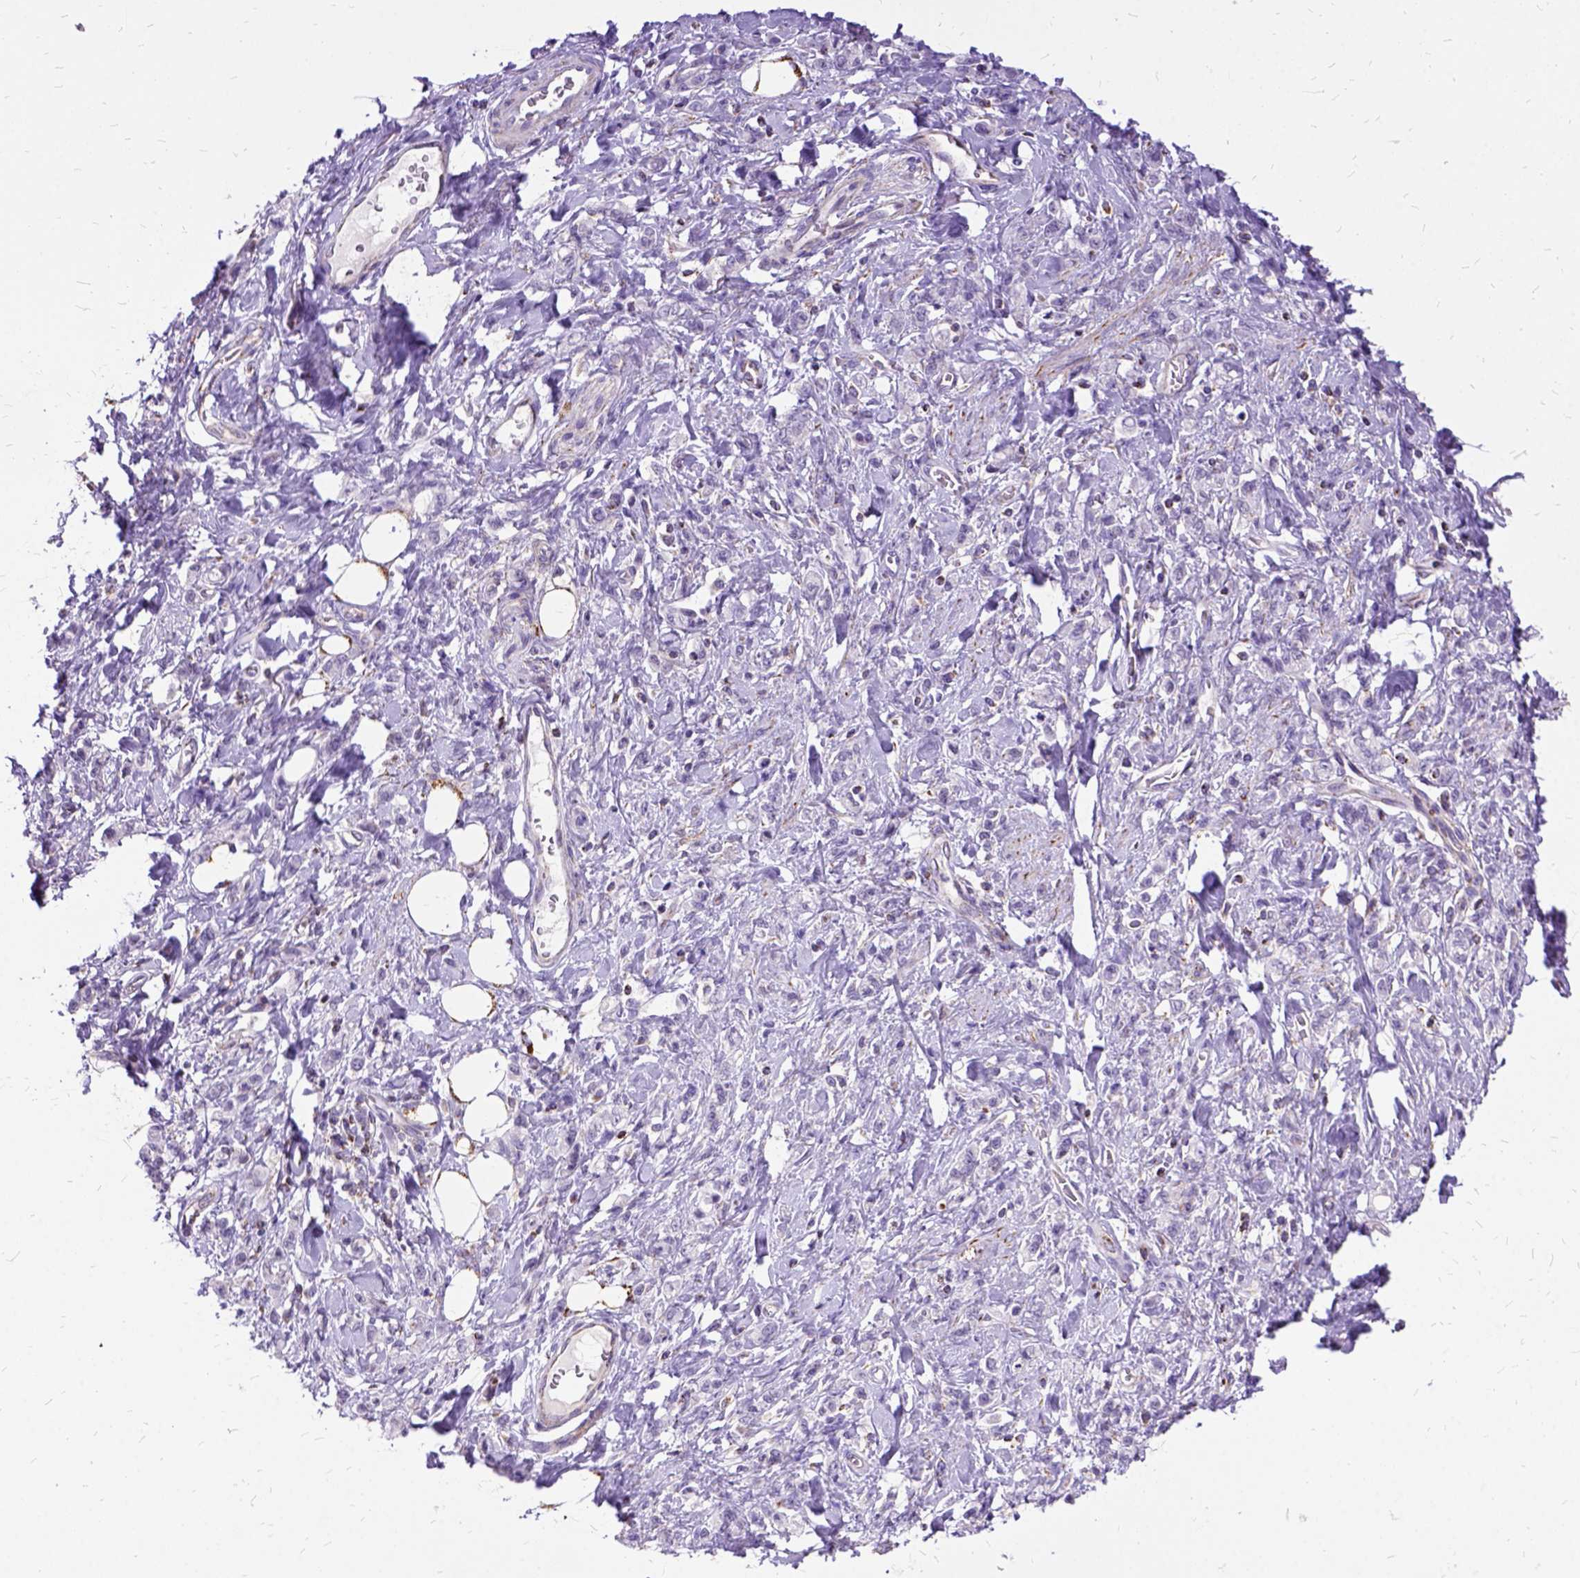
{"staining": {"intensity": "negative", "quantity": "none", "location": "none"}, "tissue": "stomach cancer", "cell_type": "Tumor cells", "image_type": "cancer", "snomed": [{"axis": "morphology", "description": "Adenocarcinoma, NOS"}, {"axis": "topography", "description": "Stomach"}], "caption": "An immunohistochemistry (IHC) image of stomach adenocarcinoma is shown. There is no staining in tumor cells of stomach adenocarcinoma. The staining was performed using DAB (3,3'-diaminobenzidine) to visualize the protein expression in brown, while the nuclei were stained in blue with hematoxylin (Magnification: 20x).", "gene": "OXCT1", "patient": {"sex": "male", "age": 77}}